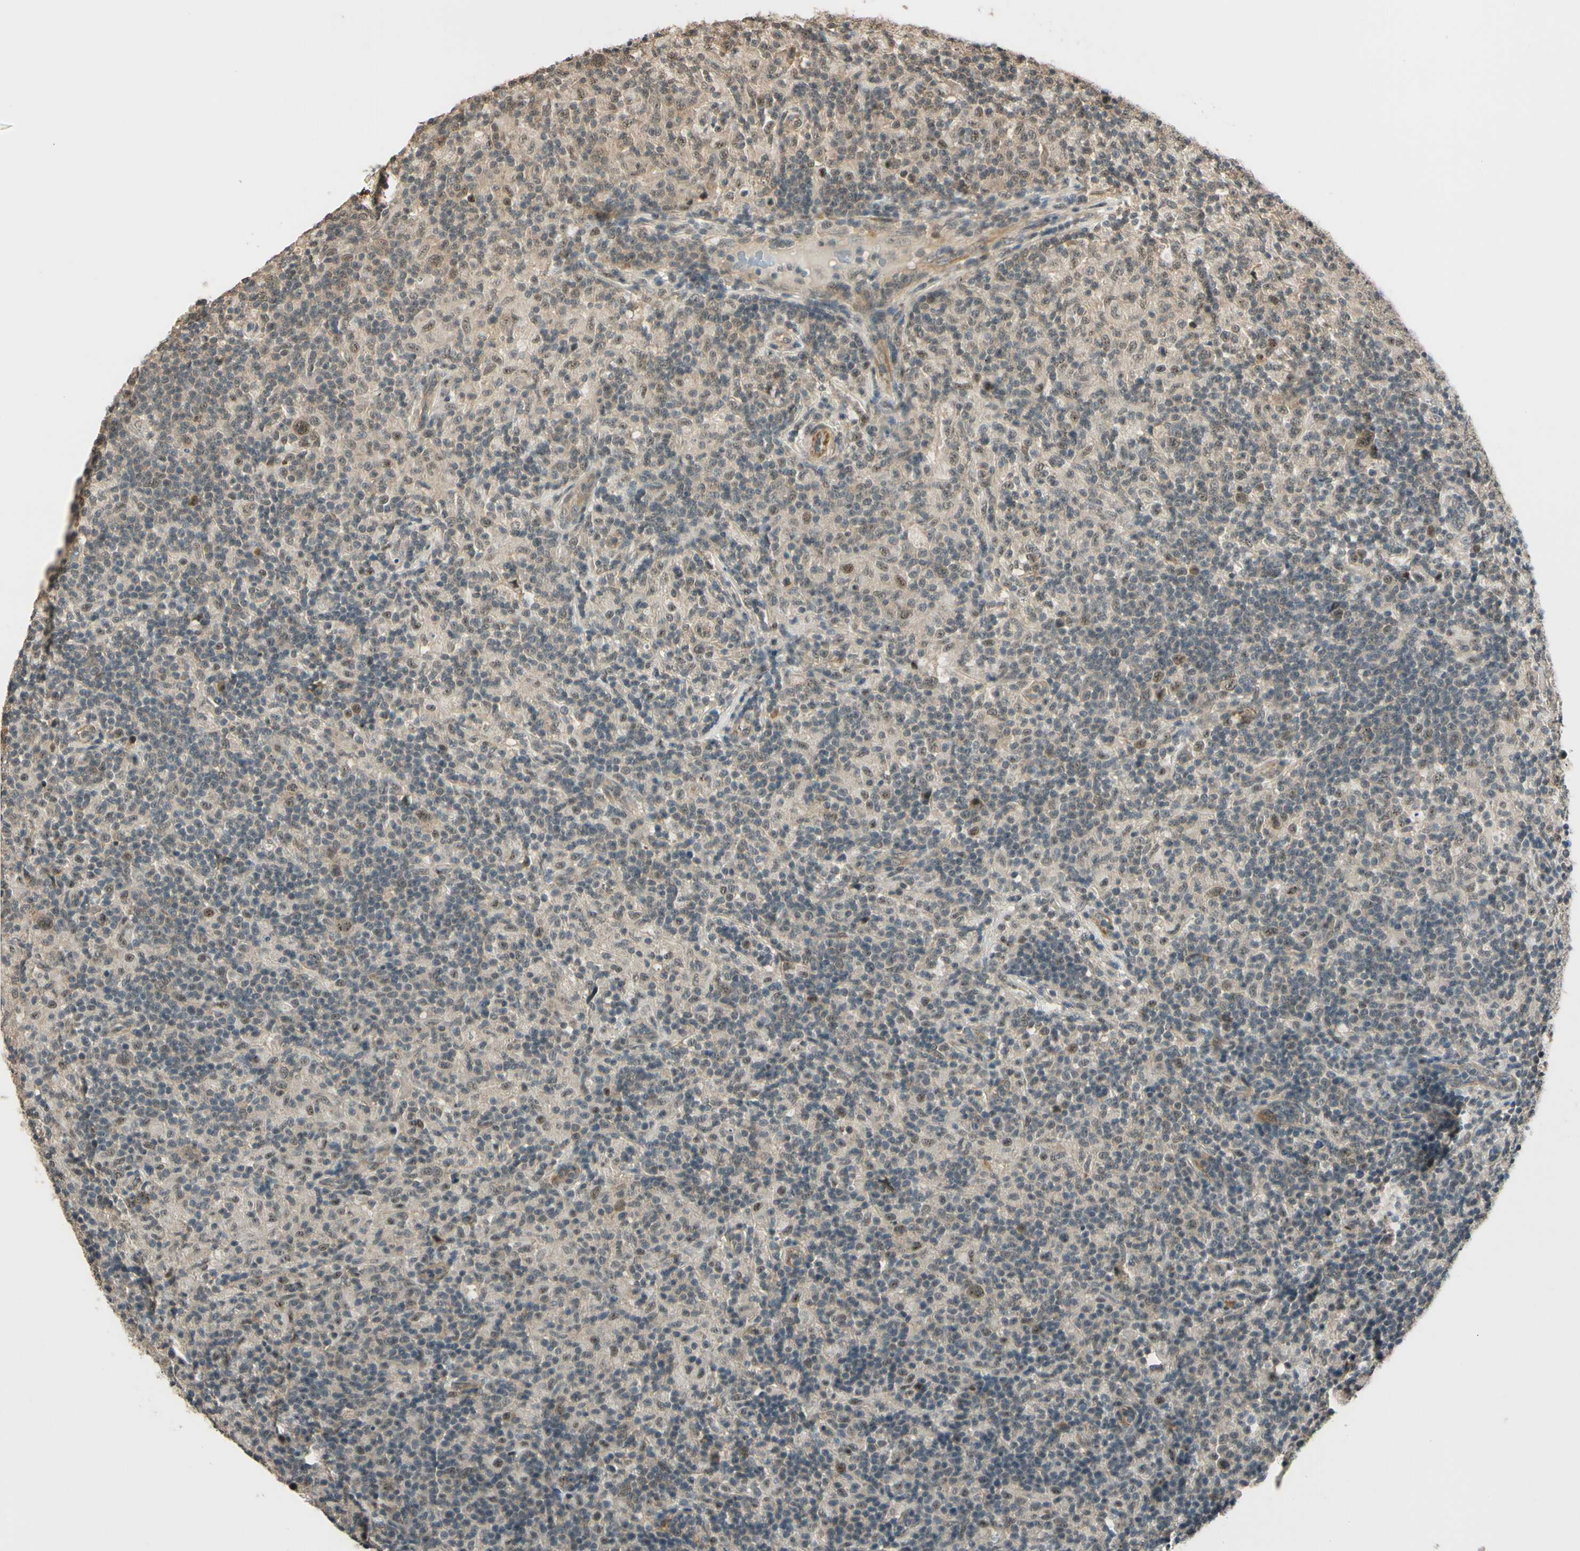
{"staining": {"intensity": "moderate", "quantity": ">75%", "location": "cytoplasmic/membranous"}, "tissue": "lymphoma", "cell_type": "Tumor cells", "image_type": "cancer", "snomed": [{"axis": "morphology", "description": "Hodgkin's disease, NOS"}, {"axis": "topography", "description": "Lymph node"}], "caption": "High-magnification brightfield microscopy of lymphoma stained with DAB (3,3'-diaminobenzidine) (brown) and counterstained with hematoxylin (blue). tumor cells exhibit moderate cytoplasmic/membranous positivity is seen in approximately>75% of cells.", "gene": "MCPH1", "patient": {"sex": "male", "age": 70}}